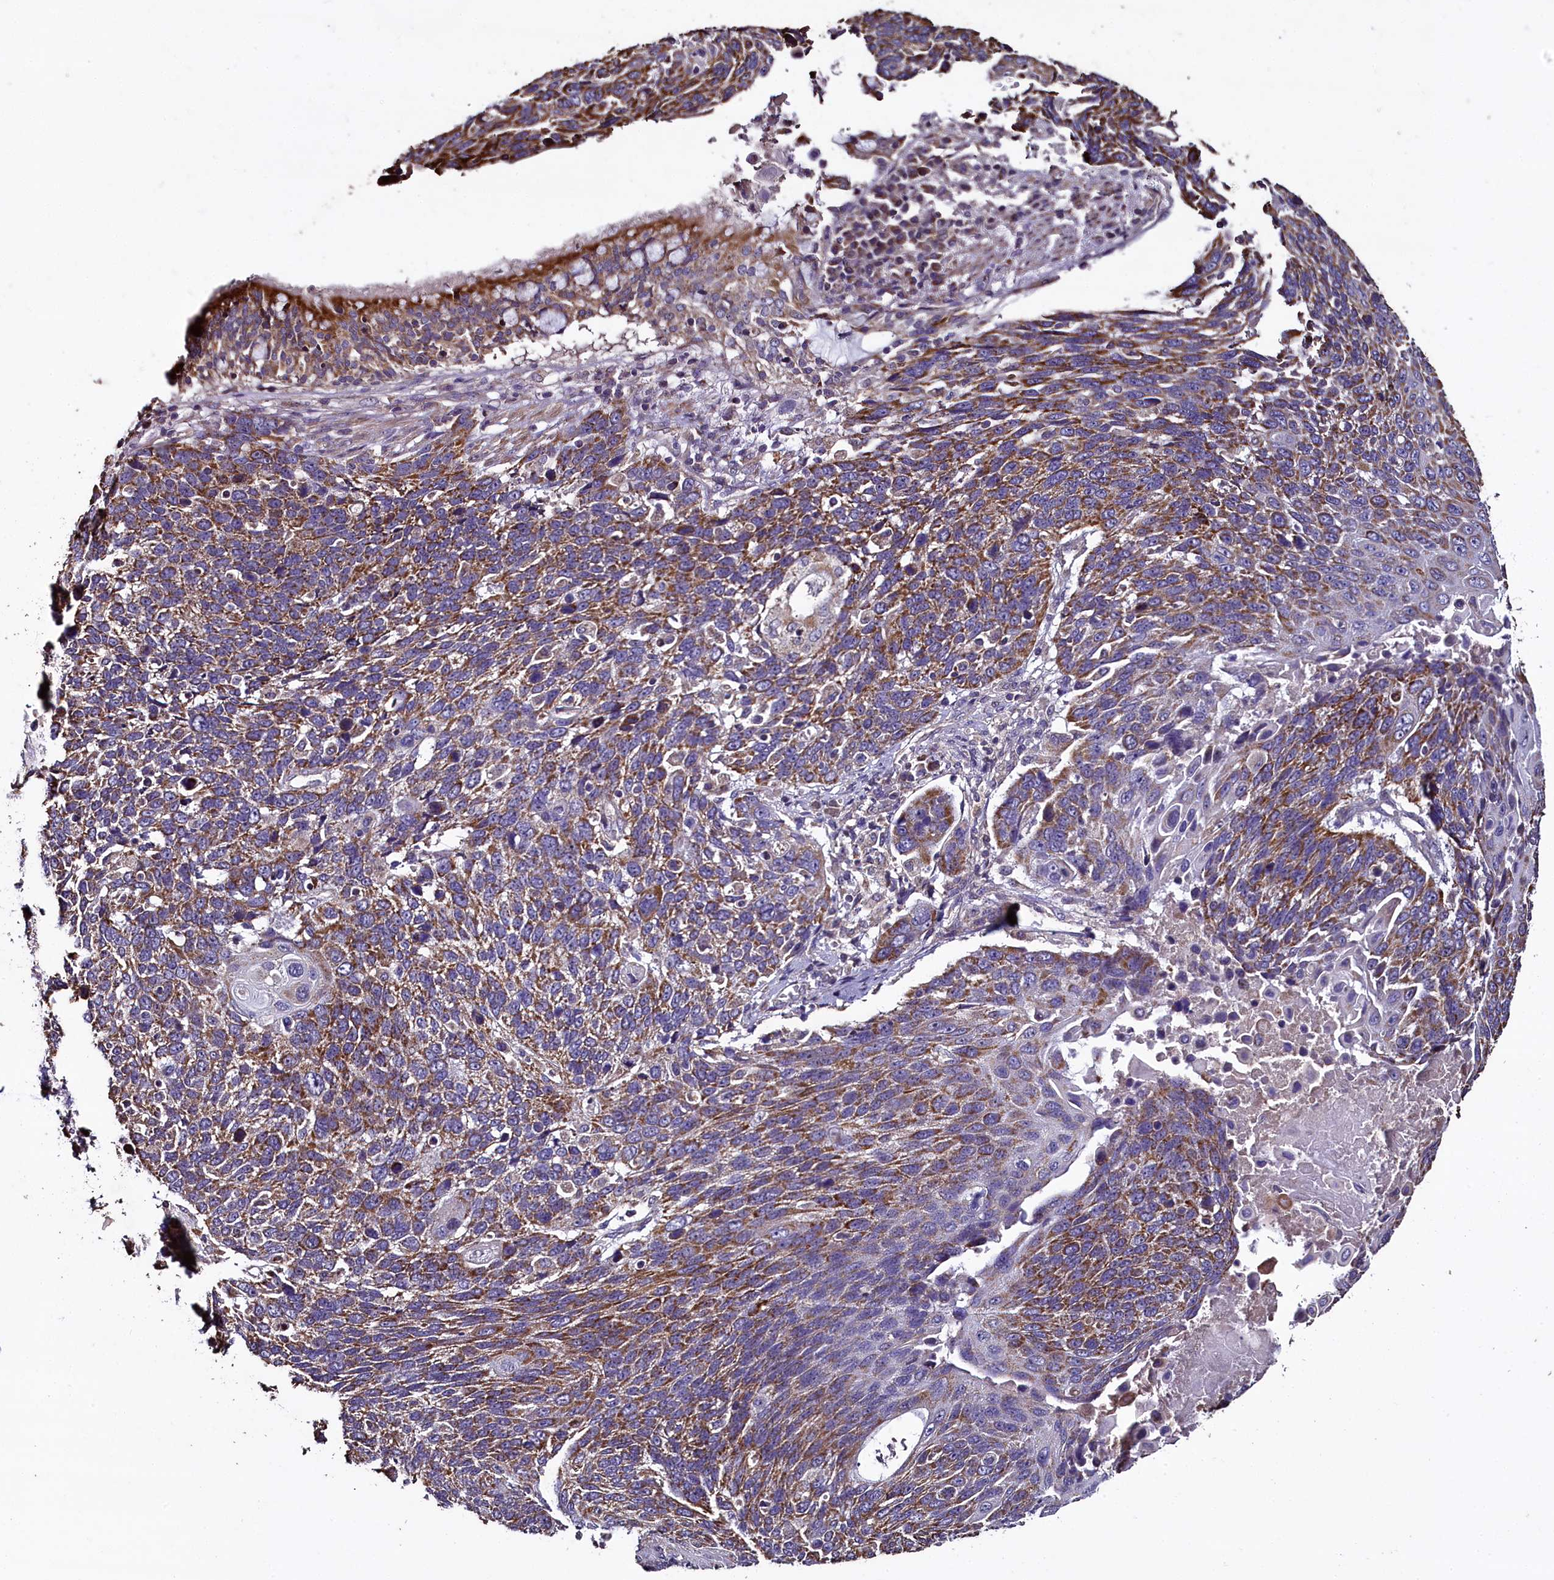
{"staining": {"intensity": "moderate", "quantity": ">75%", "location": "cytoplasmic/membranous"}, "tissue": "lung cancer", "cell_type": "Tumor cells", "image_type": "cancer", "snomed": [{"axis": "morphology", "description": "Squamous cell carcinoma, NOS"}, {"axis": "topography", "description": "Lung"}], "caption": "Lung cancer was stained to show a protein in brown. There is medium levels of moderate cytoplasmic/membranous staining in about >75% of tumor cells. (DAB (3,3'-diaminobenzidine) IHC, brown staining for protein, blue staining for nuclei).", "gene": "COQ9", "patient": {"sex": "male", "age": 66}}